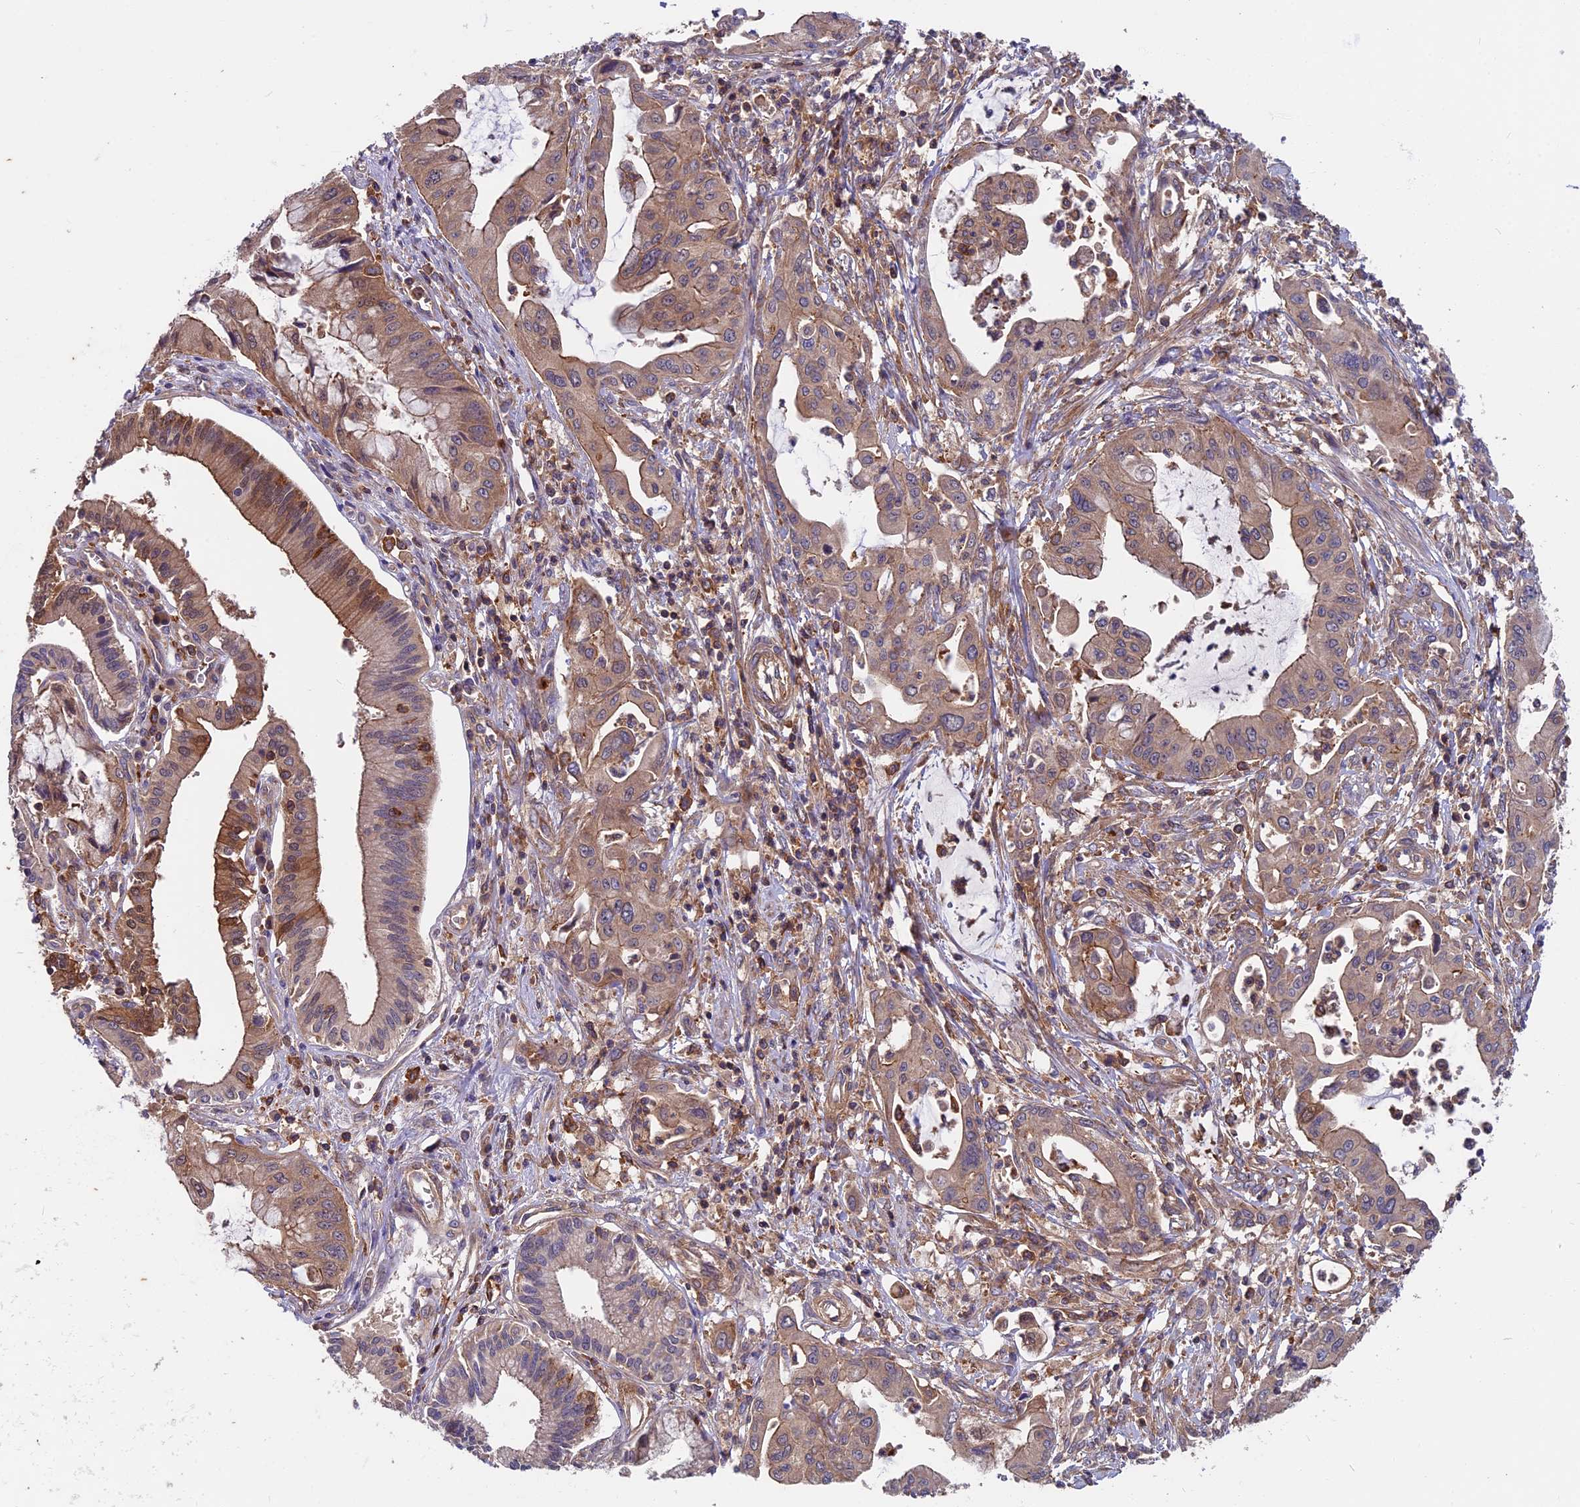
{"staining": {"intensity": "moderate", "quantity": ">75%", "location": "cytoplasmic/membranous"}, "tissue": "pancreatic cancer", "cell_type": "Tumor cells", "image_type": "cancer", "snomed": [{"axis": "morphology", "description": "Adenocarcinoma, NOS"}, {"axis": "topography", "description": "Pancreas"}], "caption": "There is medium levels of moderate cytoplasmic/membranous expression in tumor cells of pancreatic cancer (adenocarcinoma), as demonstrated by immunohistochemical staining (brown color).", "gene": "MYO9B", "patient": {"sex": "male", "age": 46}}